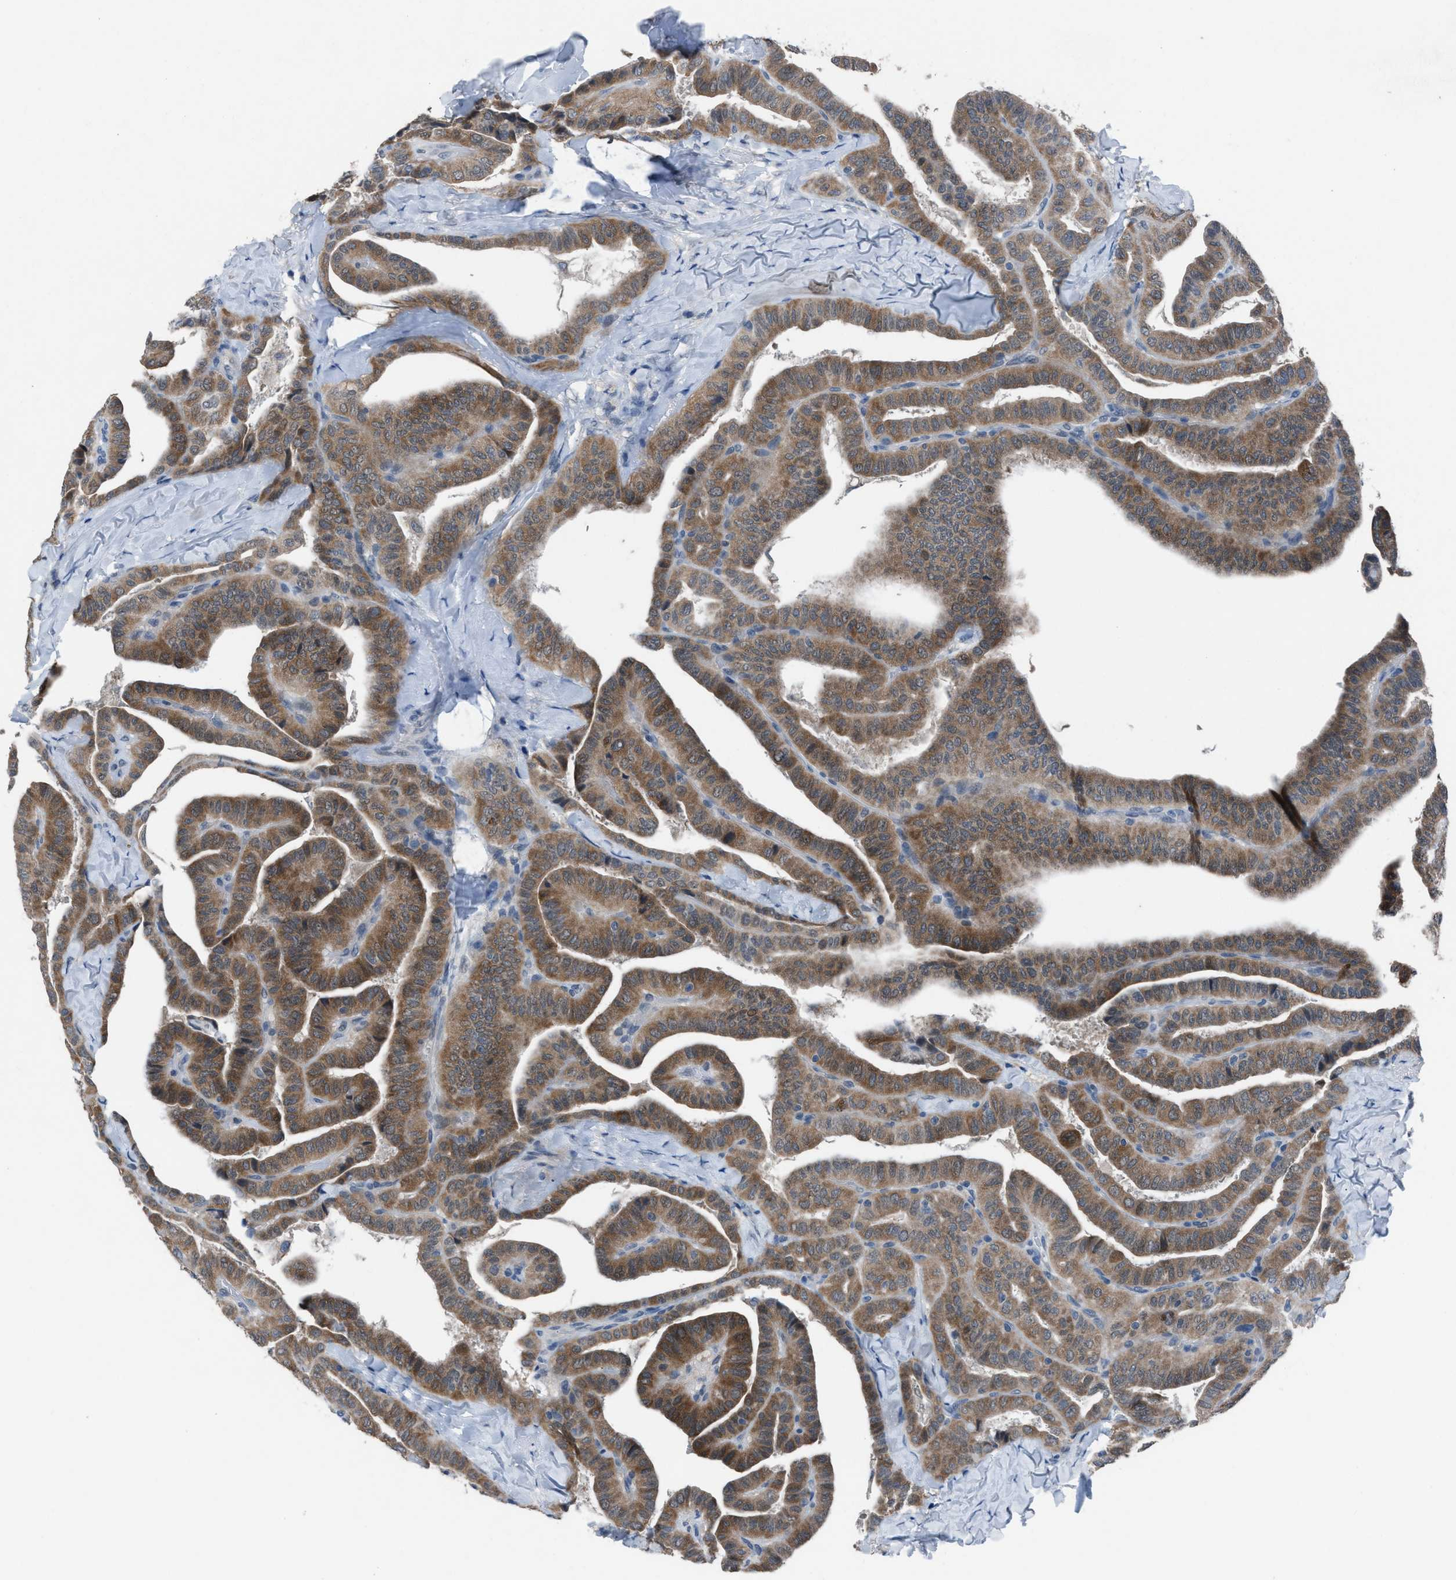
{"staining": {"intensity": "moderate", "quantity": ">75%", "location": "cytoplasmic/membranous"}, "tissue": "thyroid cancer", "cell_type": "Tumor cells", "image_type": "cancer", "snomed": [{"axis": "morphology", "description": "Papillary adenocarcinoma, NOS"}, {"axis": "topography", "description": "Thyroid gland"}], "caption": "Immunohistochemical staining of human papillary adenocarcinoma (thyroid) exhibits moderate cytoplasmic/membranous protein expression in approximately >75% of tumor cells. Nuclei are stained in blue.", "gene": "ANAPC11", "patient": {"sex": "male", "age": 77}}